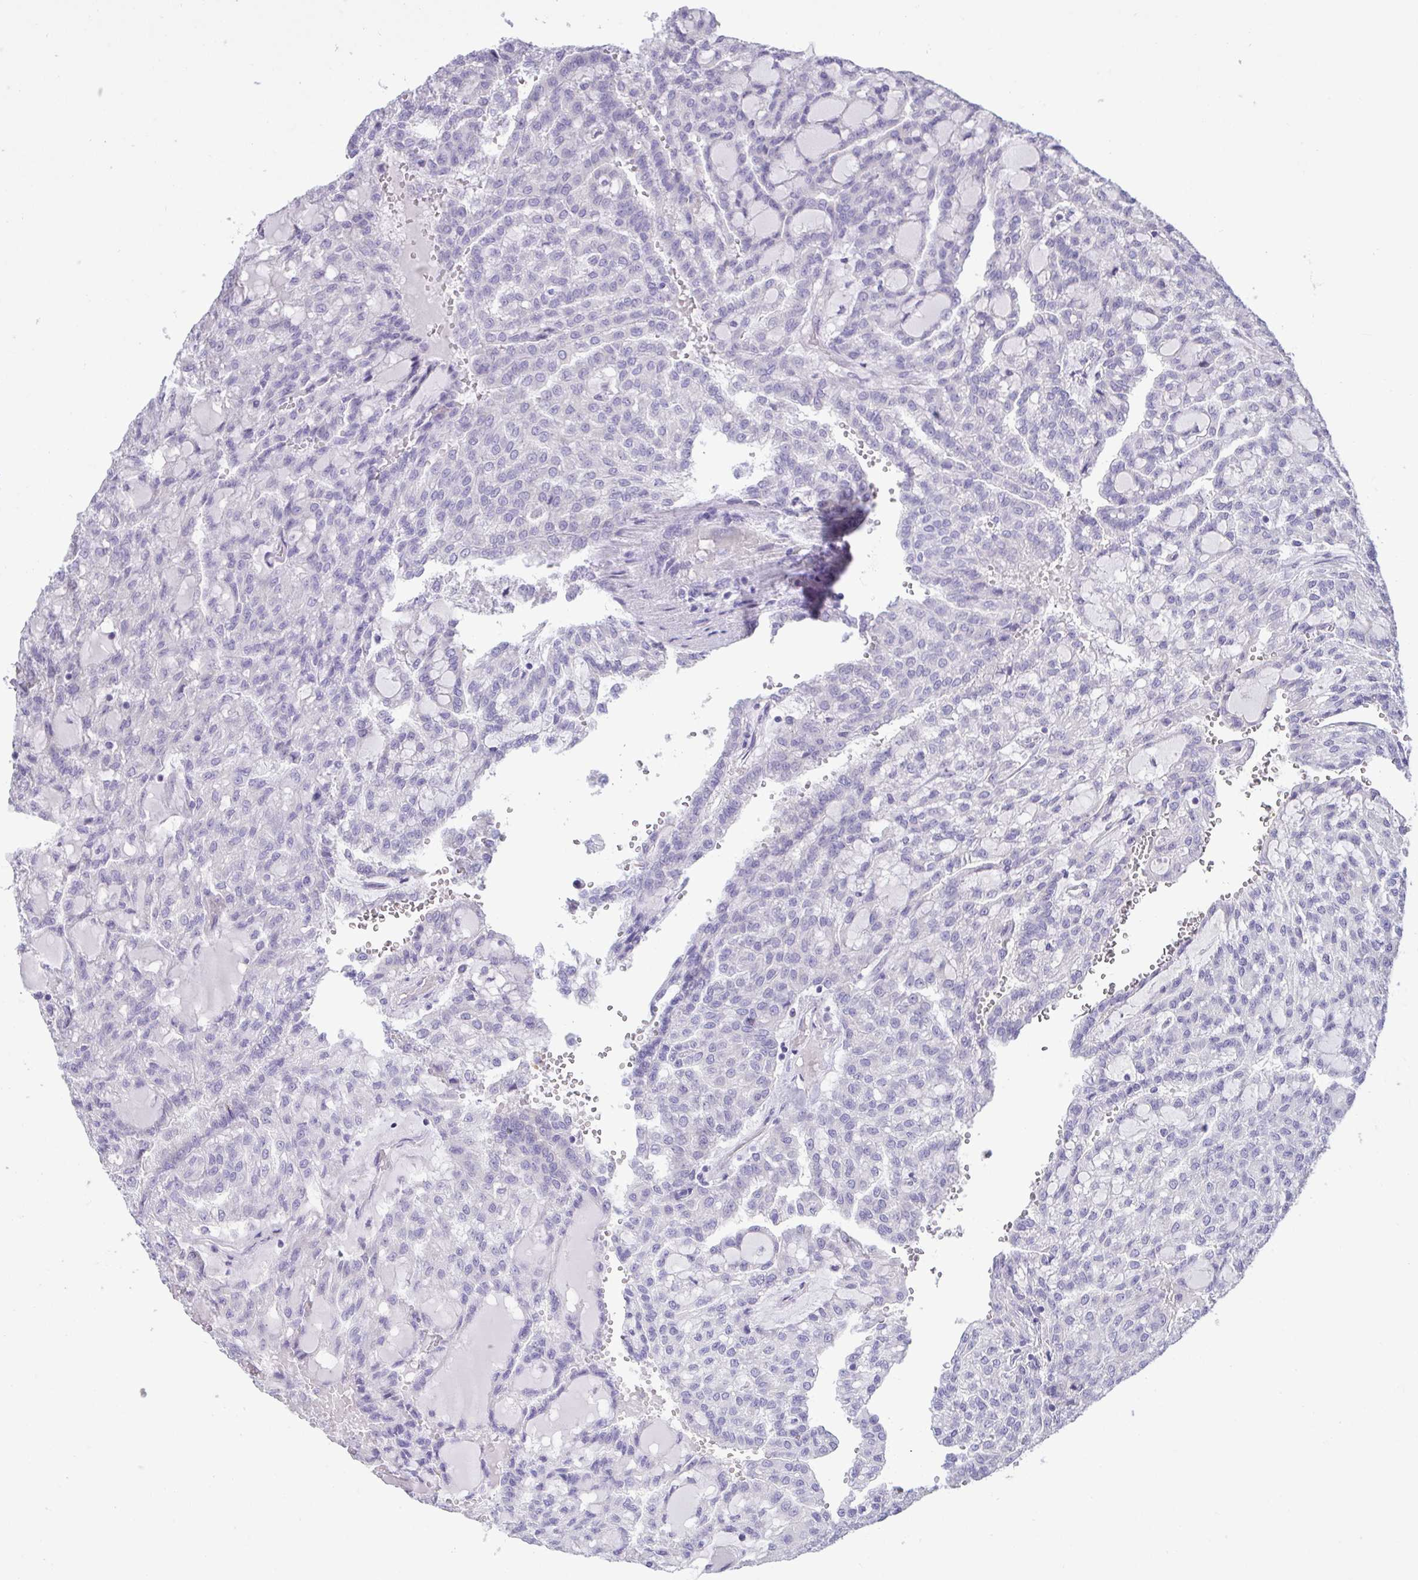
{"staining": {"intensity": "negative", "quantity": "none", "location": "none"}, "tissue": "renal cancer", "cell_type": "Tumor cells", "image_type": "cancer", "snomed": [{"axis": "morphology", "description": "Adenocarcinoma, NOS"}, {"axis": "topography", "description": "Kidney"}], "caption": "Immunohistochemistry histopathology image of renal adenocarcinoma stained for a protein (brown), which shows no staining in tumor cells.", "gene": "C4orf33", "patient": {"sex": "male", "age": 63}}